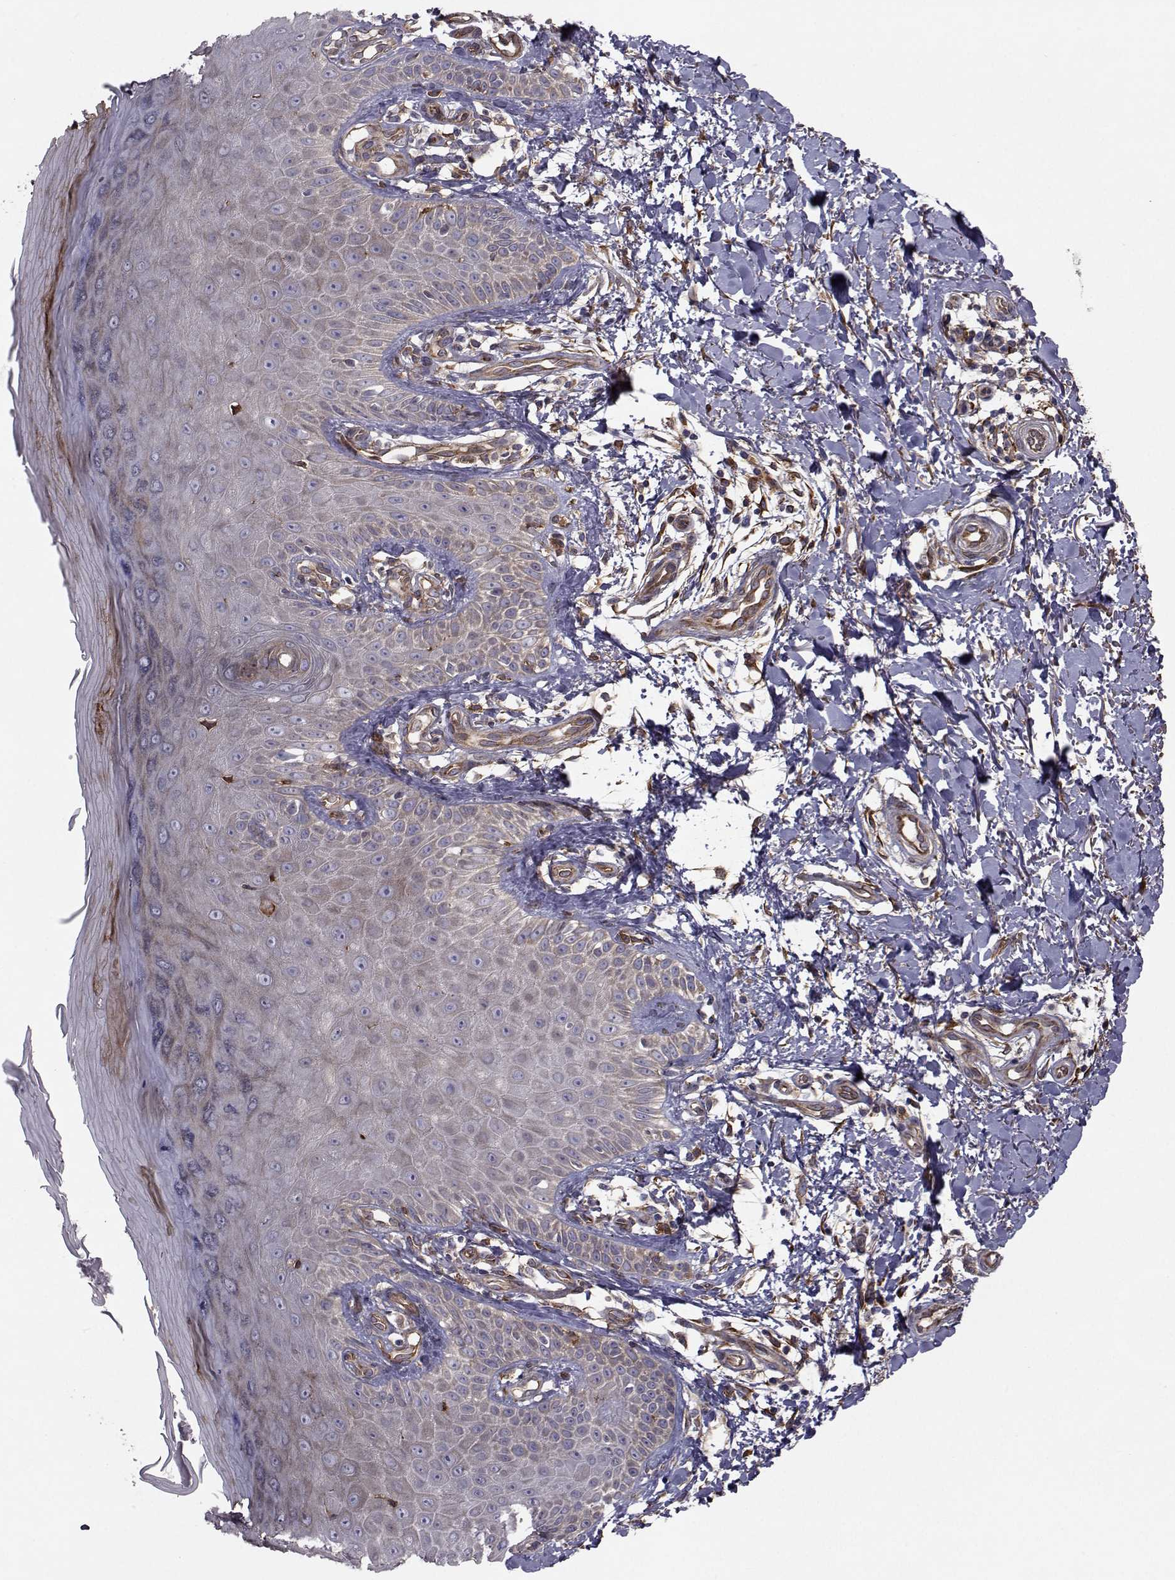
{"staining": {"intensity": "strong", "quantity": ">75%", "location": "cytoplasmic/membranous"}, "tissue": "skin", "cell_type": "Fibroblasts", "image_type": "normal", "snomed": [{"axis": "morphology", "description": "Normal tissue, NOS"}, {"axis": "morphology", "description": "Inflammation, NOS"}, {"axis": "morphology", "description": "Fibrosis, NOS"}, {"axis": "topography", "description": "Skin"}], "caption": "Skin stained with a protein marker shows strong staining in fibroblasts.", "gene": "TRIP10", "patient": {"sex": "male", "age": 71}}